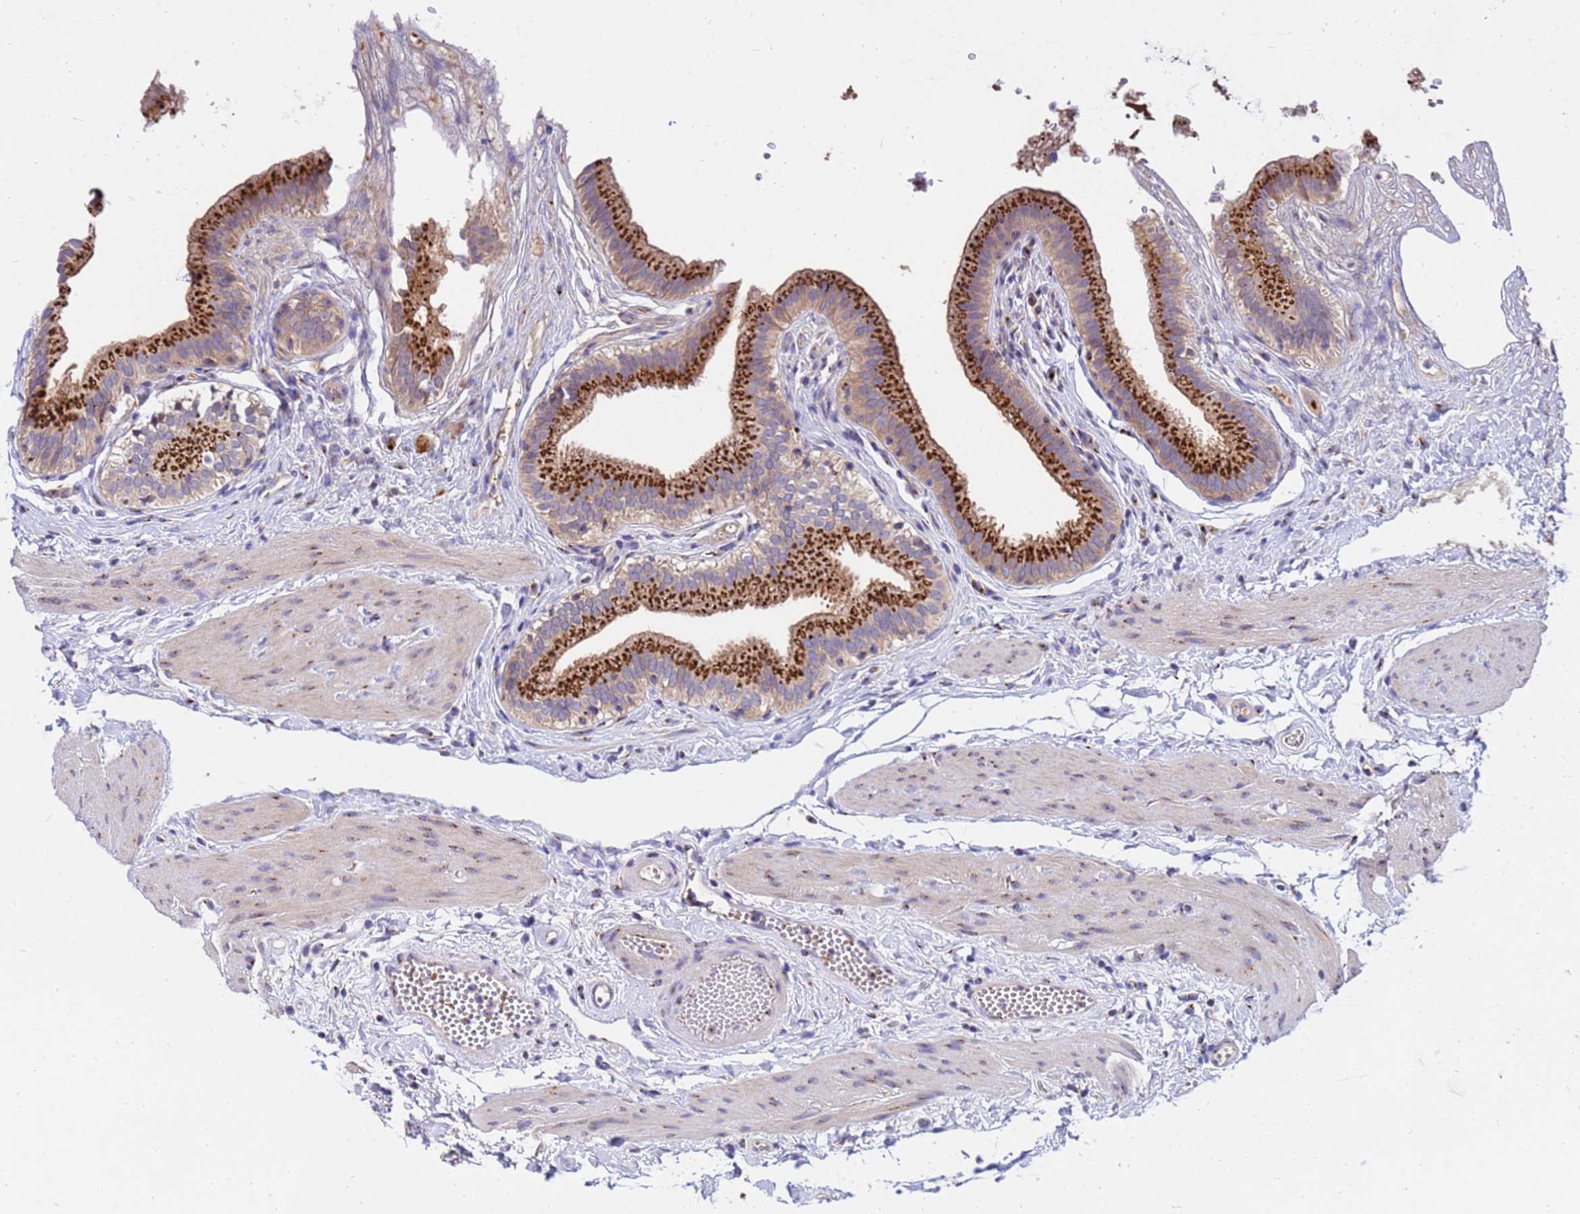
{"staining": {"intensity": "strong", "quantity": ">75%", "location": "cytoplasmic/membranous"}, "tissue": "gallbladder", "cell_type": "Glandular cells", "image_type": "normal", "snomed": [{"axis": "morphology", "description": "Normal tissue, NOS"}, {"axis": "topography", "description": "Gallbladder"}], "caption": "Gallbladder was stained to show a protein in brown. There is high levels of strong cytoplasmic/membranous staining in approximately >75% of glandular cells.", "gene": "HPS3", "patient": {"sex": "female", "age": 54}}